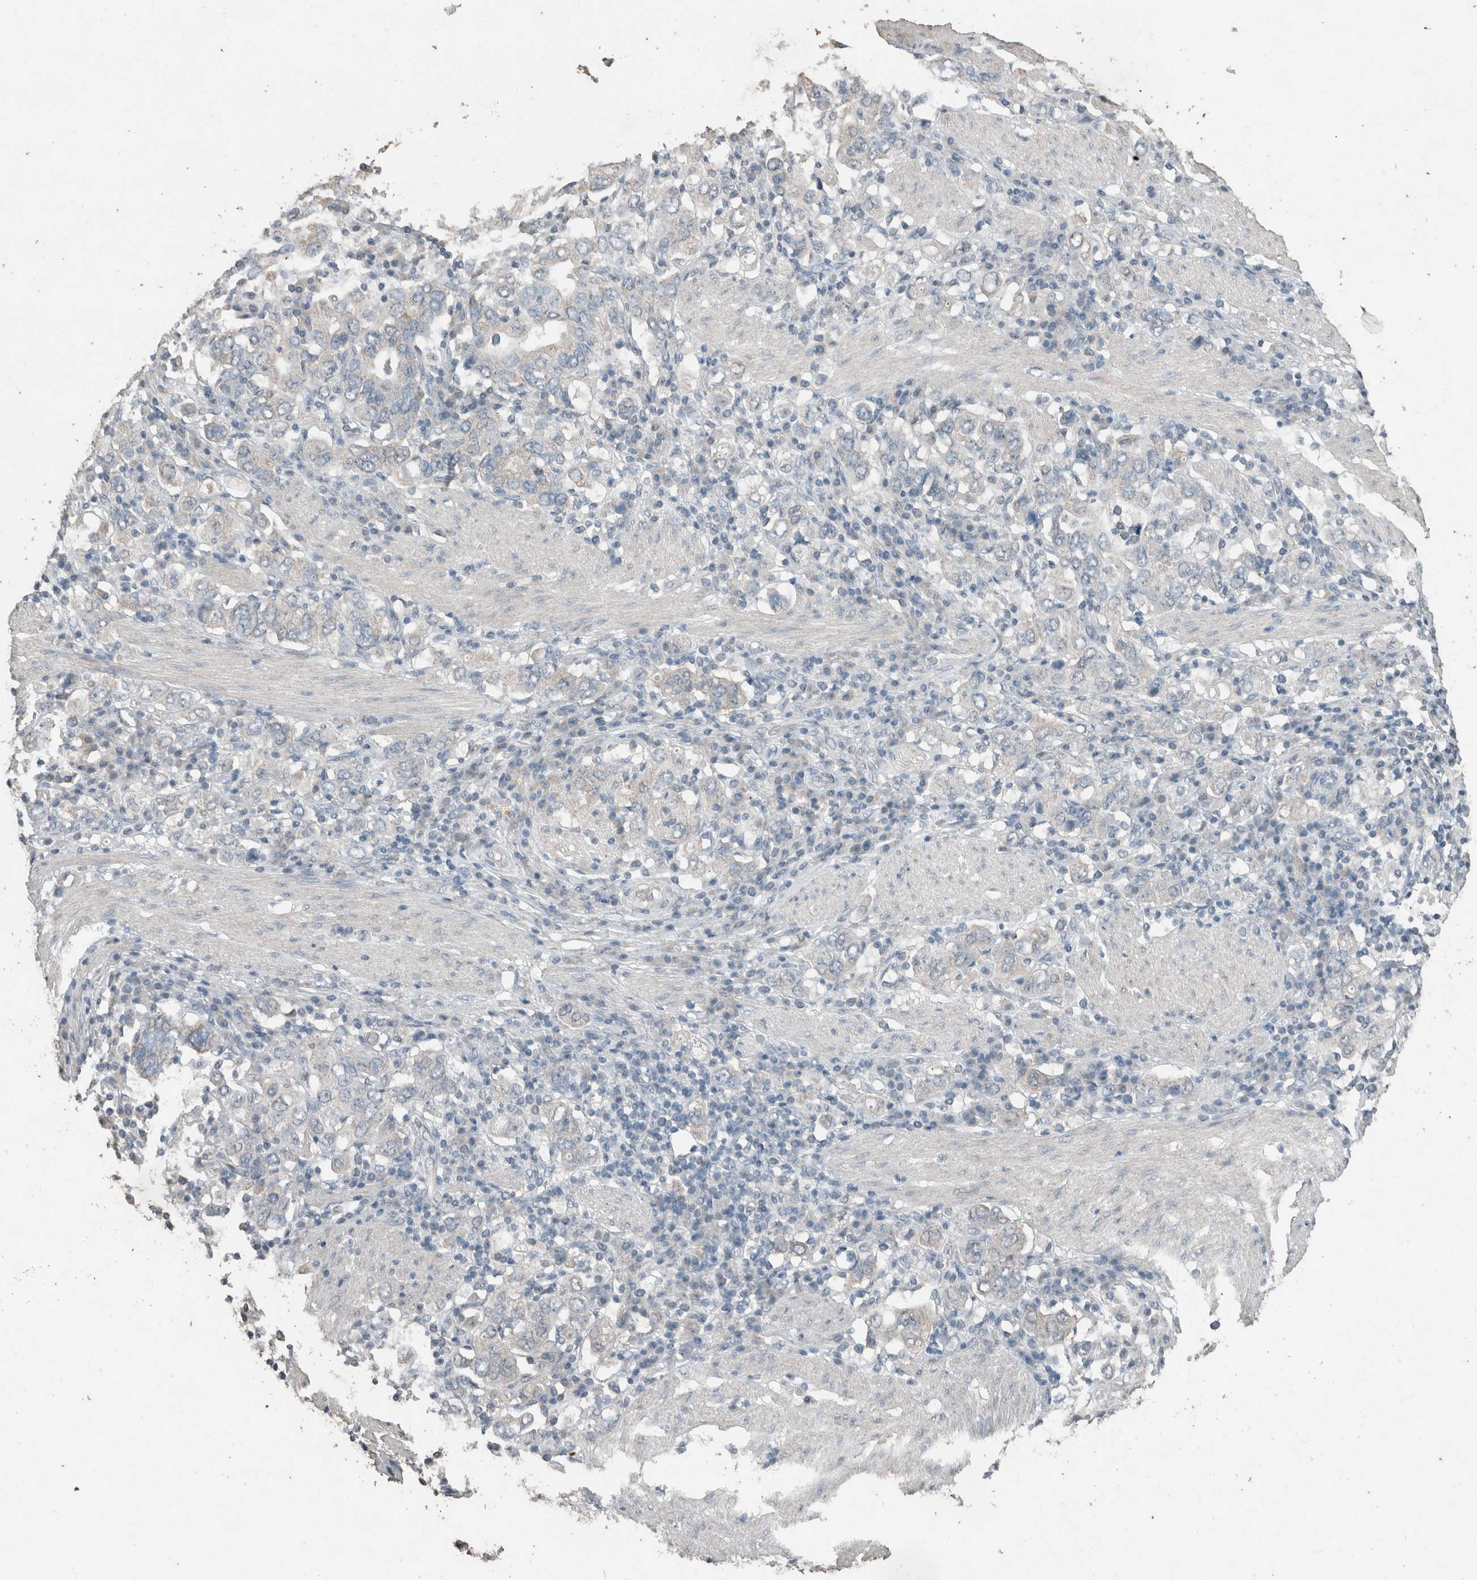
{"staining": {"intensity": "negative", "quantity": "none", "location": "none"}, "tissue": "stomach cancer", "cell_type": "Tumor cells", "image_type": "cancer", "snomed": [{"axis": "morphology", "description": "Adenocarcinoma, NOS"}, {"axis": "topography", "description": "Stomach, upper"}], "caption": "Stomach cancer (adenocarcinoma) stained for a protein using immunohistochemistry (IHC) exhibits no positivity tumor cells.", "gene": "ACVR2B", "patient": {"sex": "male", "age": 62}}